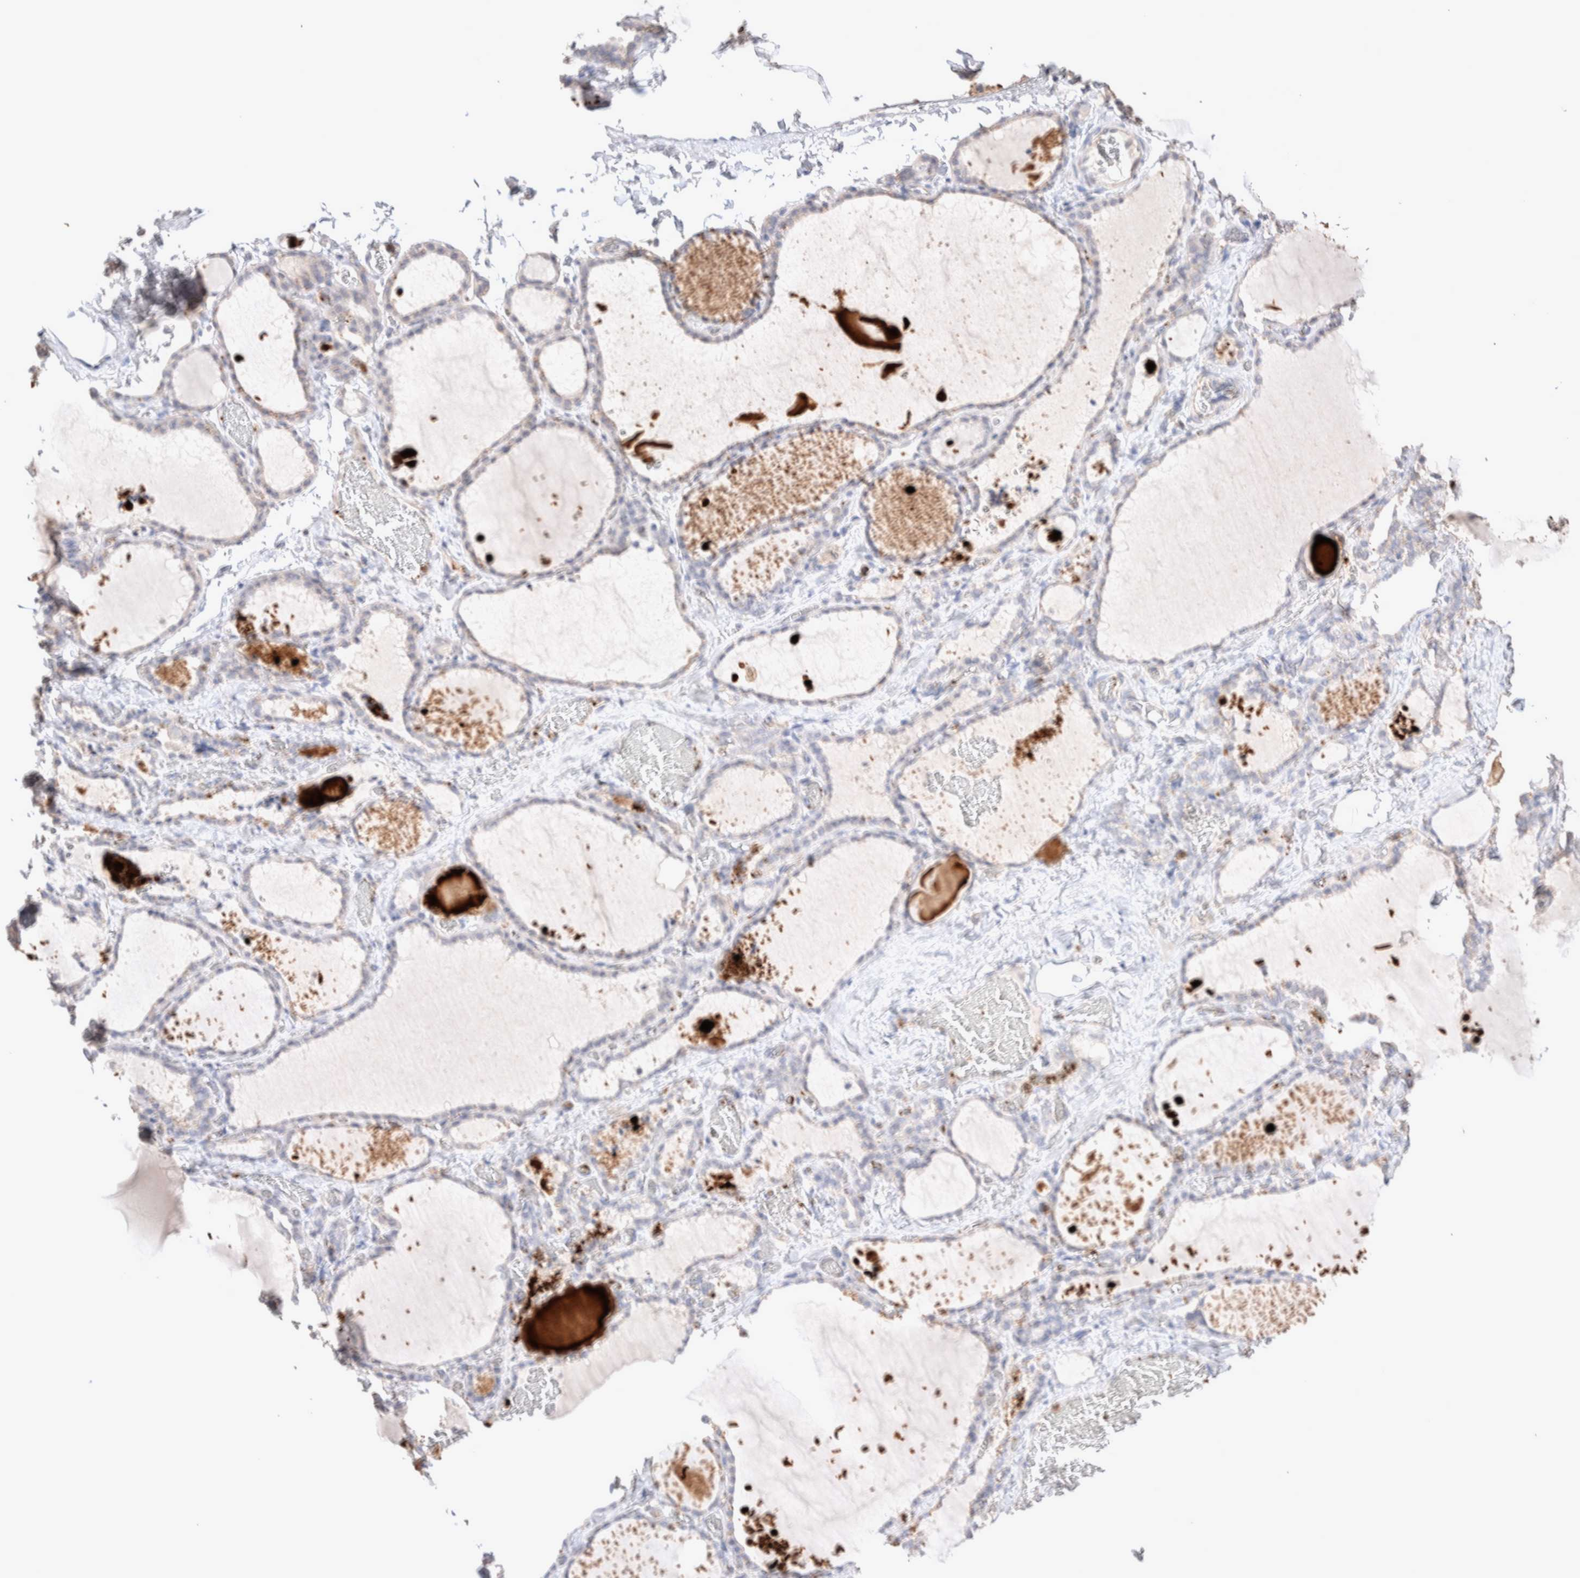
{"staining": {"intensity": "negative", "quantity": "none", "location": "none"}, "tissue": "thyroid gland", "cell_type": "Glandular cells", "image_type": "normal", "snomed": [{"axis": "morphology", "description": "Normal tissue, NOS"}, {"axis": "topography", "description": "Thyroid gland"}], "caption": "IHC of unremarkable thyroid gland displays no expression in glandular cells.", "gene": "FFAR2", "patient": {"sex": "female", "age": 22}}